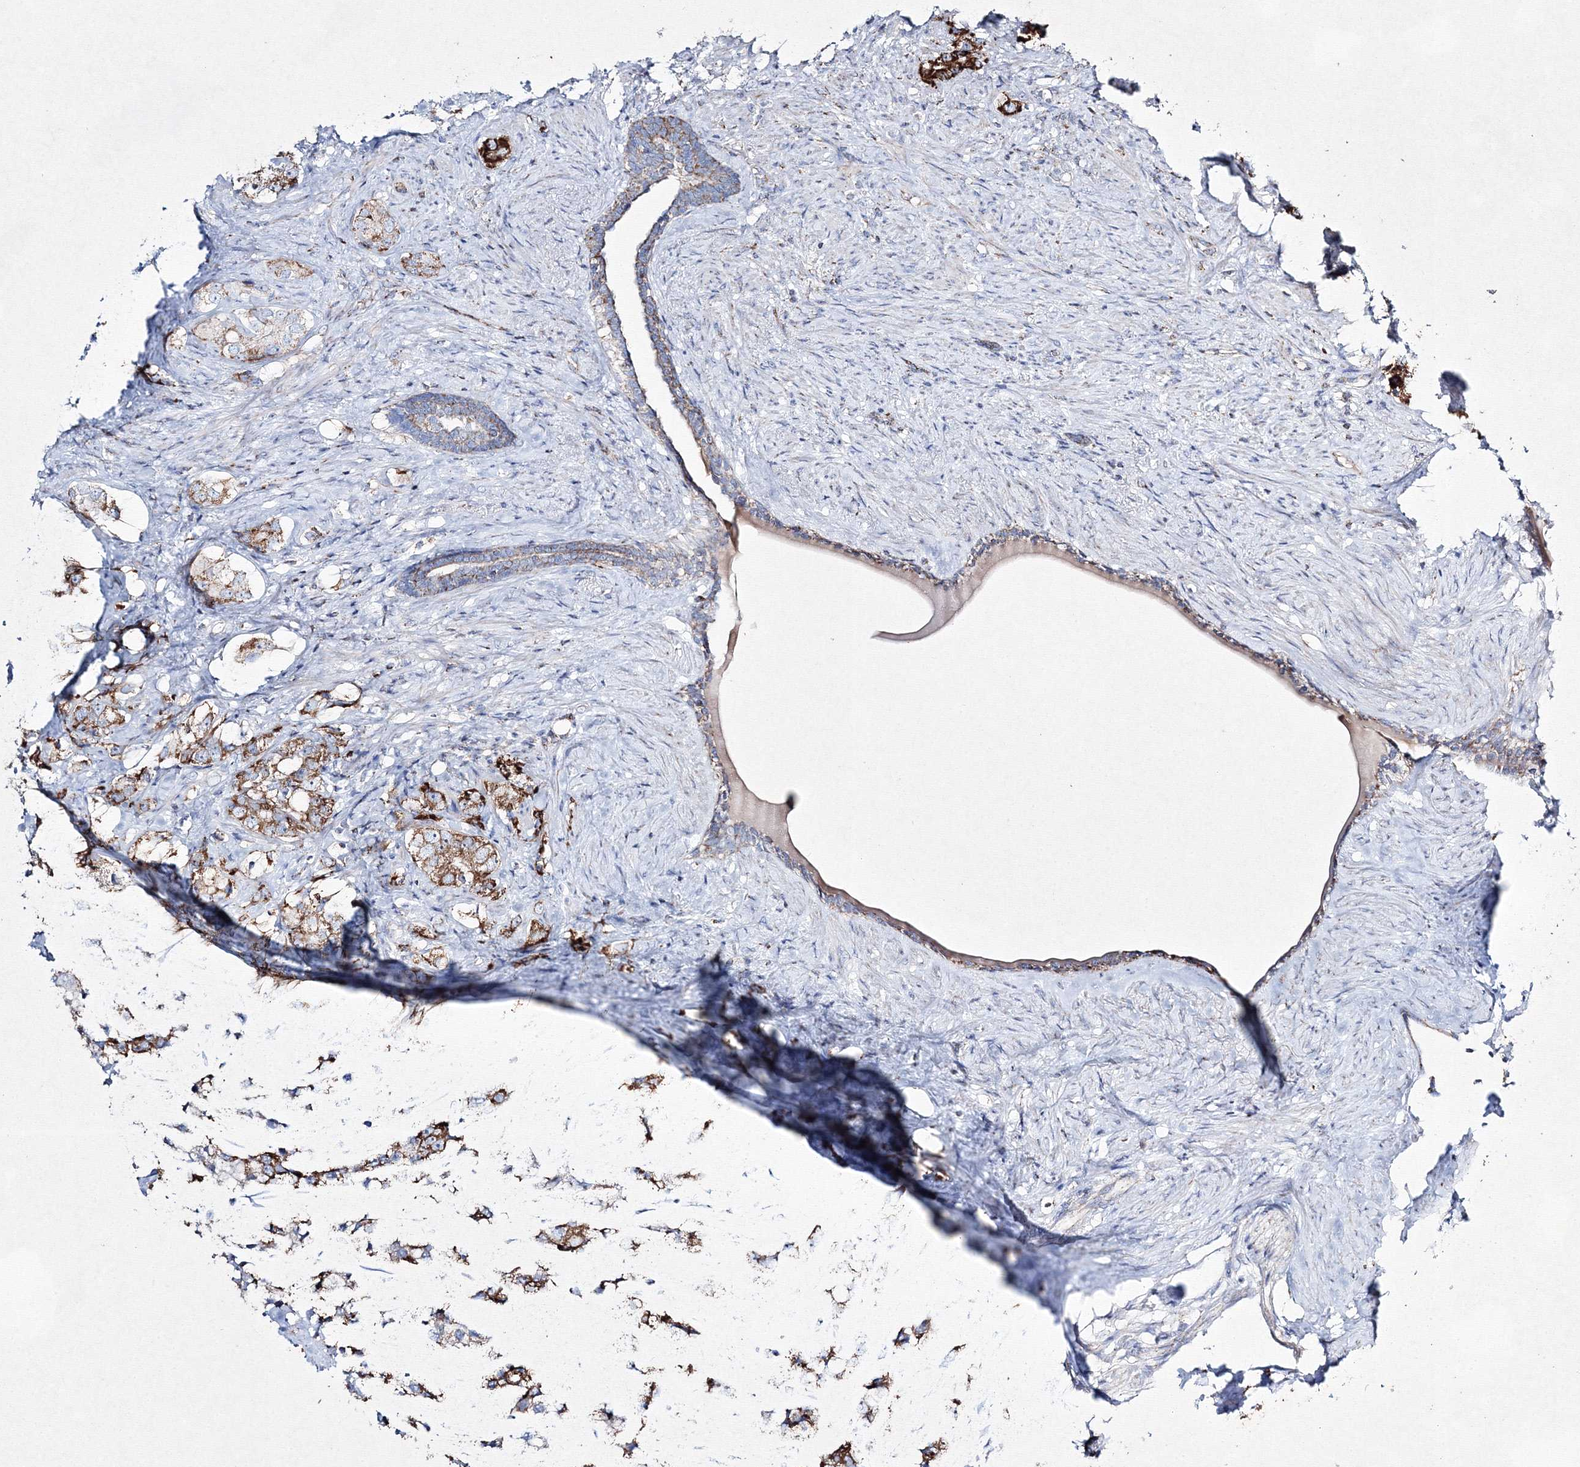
{"staining": {"intensity": "moderate", "quantity": ">75%", "location": "cytoplasmic/membranous"}, "tissue": "prostate cancer", "cell_type": "Tumor cells", "image_type": "cancer", "snomed": [{"axis": "morphology", "description": "Adenocarcinoma, High grade"}, {"axis": "topography", "description": "Prostate"}], "caption": "An IHC histopathology image of neoplastic tissue is shown. Protein staining in brown shows moderate cytoplasmic/membranous positivity in prostate high-grade adenocarcinoma within tumor cells.", "gene": "IGSF9", "patient": {"sex": "male", "age": 63}}